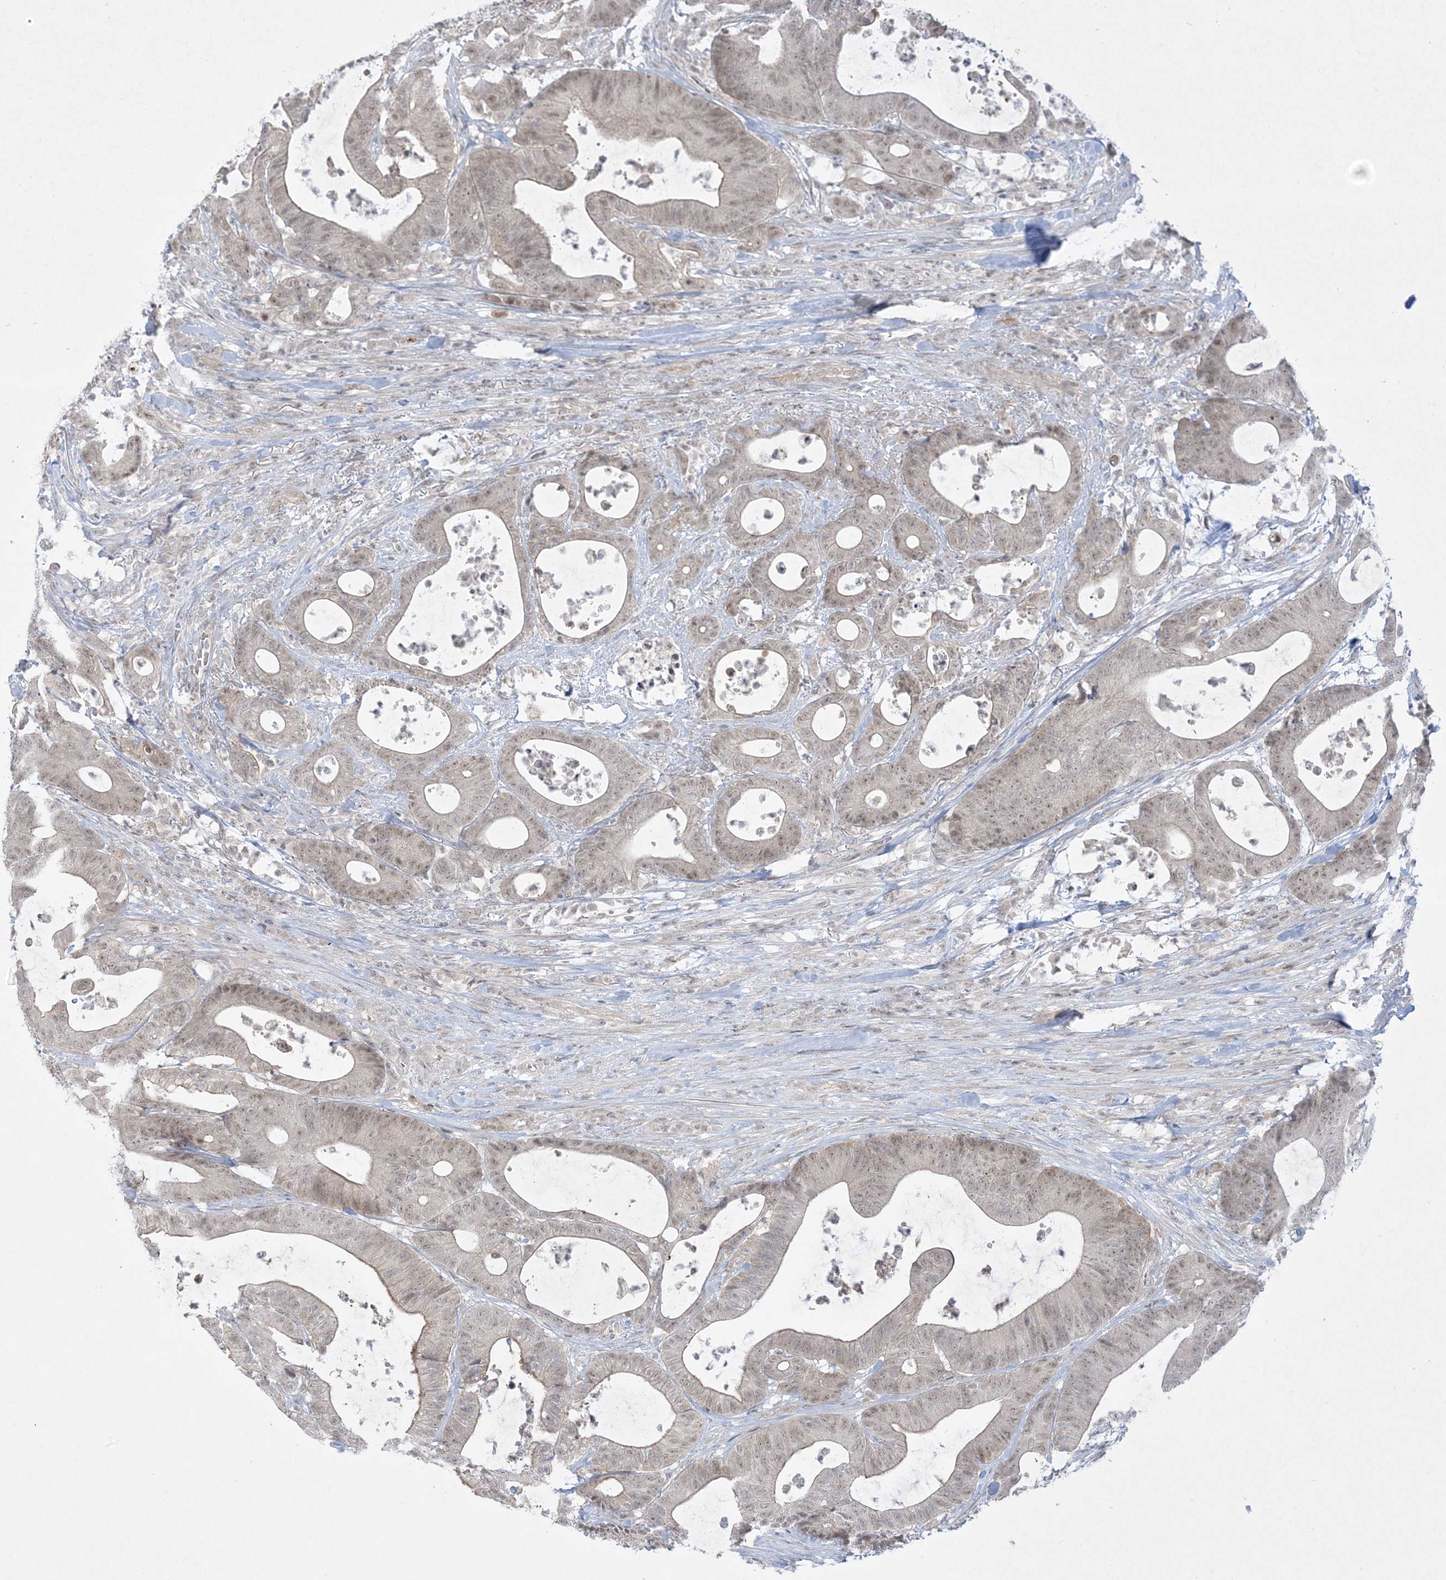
{"staining": {"intensity": "weak", "quantity": ">75%", "location": "nuclear"}, "tissue": "colorectal cancer", "cell_type": "Tumor cells", "image_type": "cancer", "snomed": [{"axis": "morphology", "description": "Adenocarcinoma, NOS"}, {"axis": "topography", "description": "Colon"}], "caption": "DAB (3,3'-diaminobenzidine) immunohistochemical staining of colorectal cancer (adenocarcinoma) demonstrates weak nuclear protein positivity in approximately >75% of tumor cells. The staining is performed using DAB brown chromogen to label protein expression. The nuclei are counter-stained blue using hematoxylin.", "gene": "PTK6", "patient": {"sex": "female", "age": 84}}